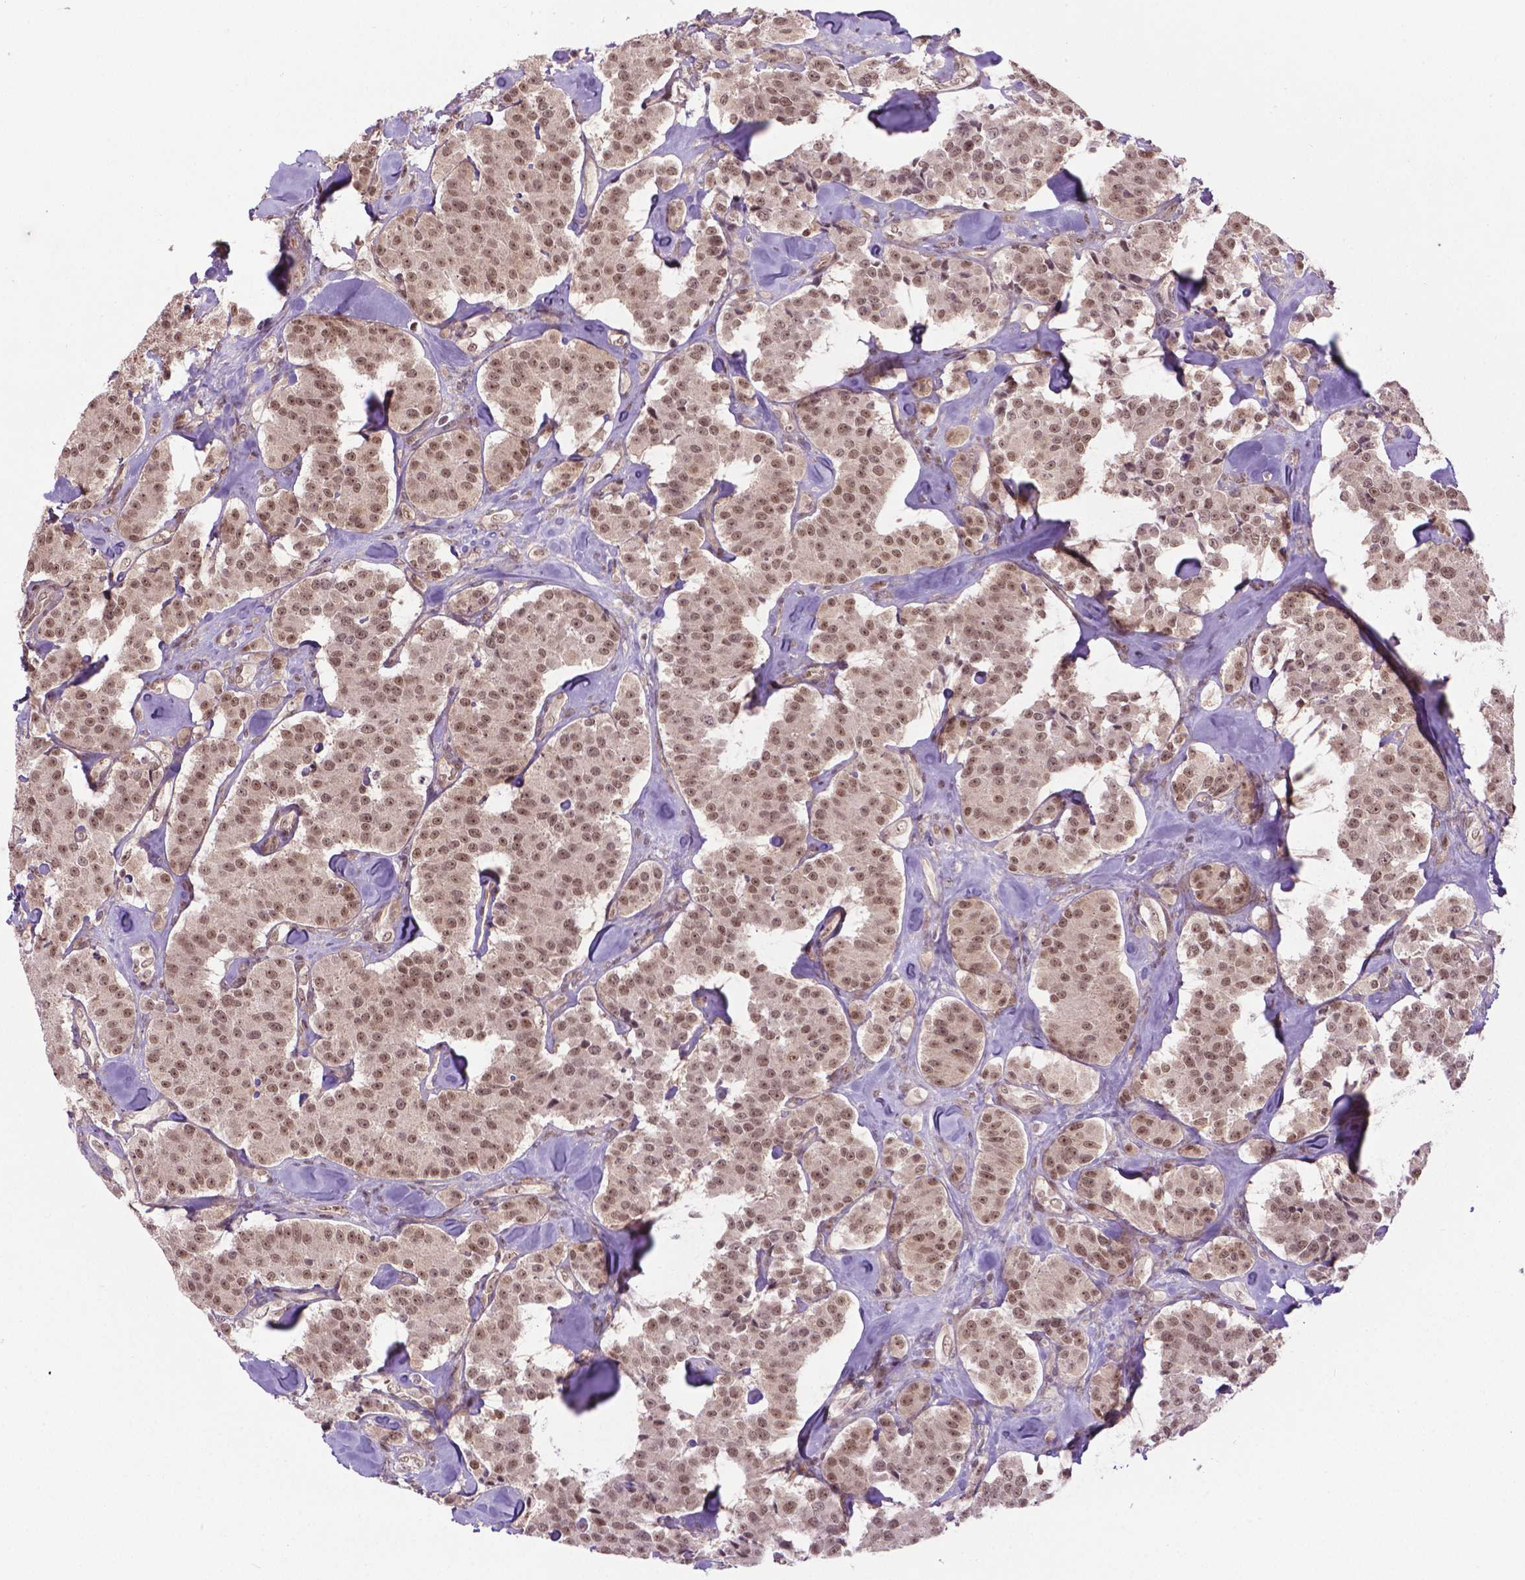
{"staining": {"intensity": "moderate", "quantity": ">75%", "location": "nuclear"}, "tissue": "carcinoid", "cell_type": "Tumor cells", "image_type": "cancer", "snomed": [{"axis": "morphology", "description": "Carcinoid, malignant, NOS"}, {"axis": "topography", "description": "Pancreas"}], "caption": "Immunohistochemical staining of human carcinoid (malignant) reveals medium levels of moderate nuclear protein expression in approximately >75% of tumor cells.", "gene": "ANKRD54", "patient": {"sex": "male", "age": 41}}